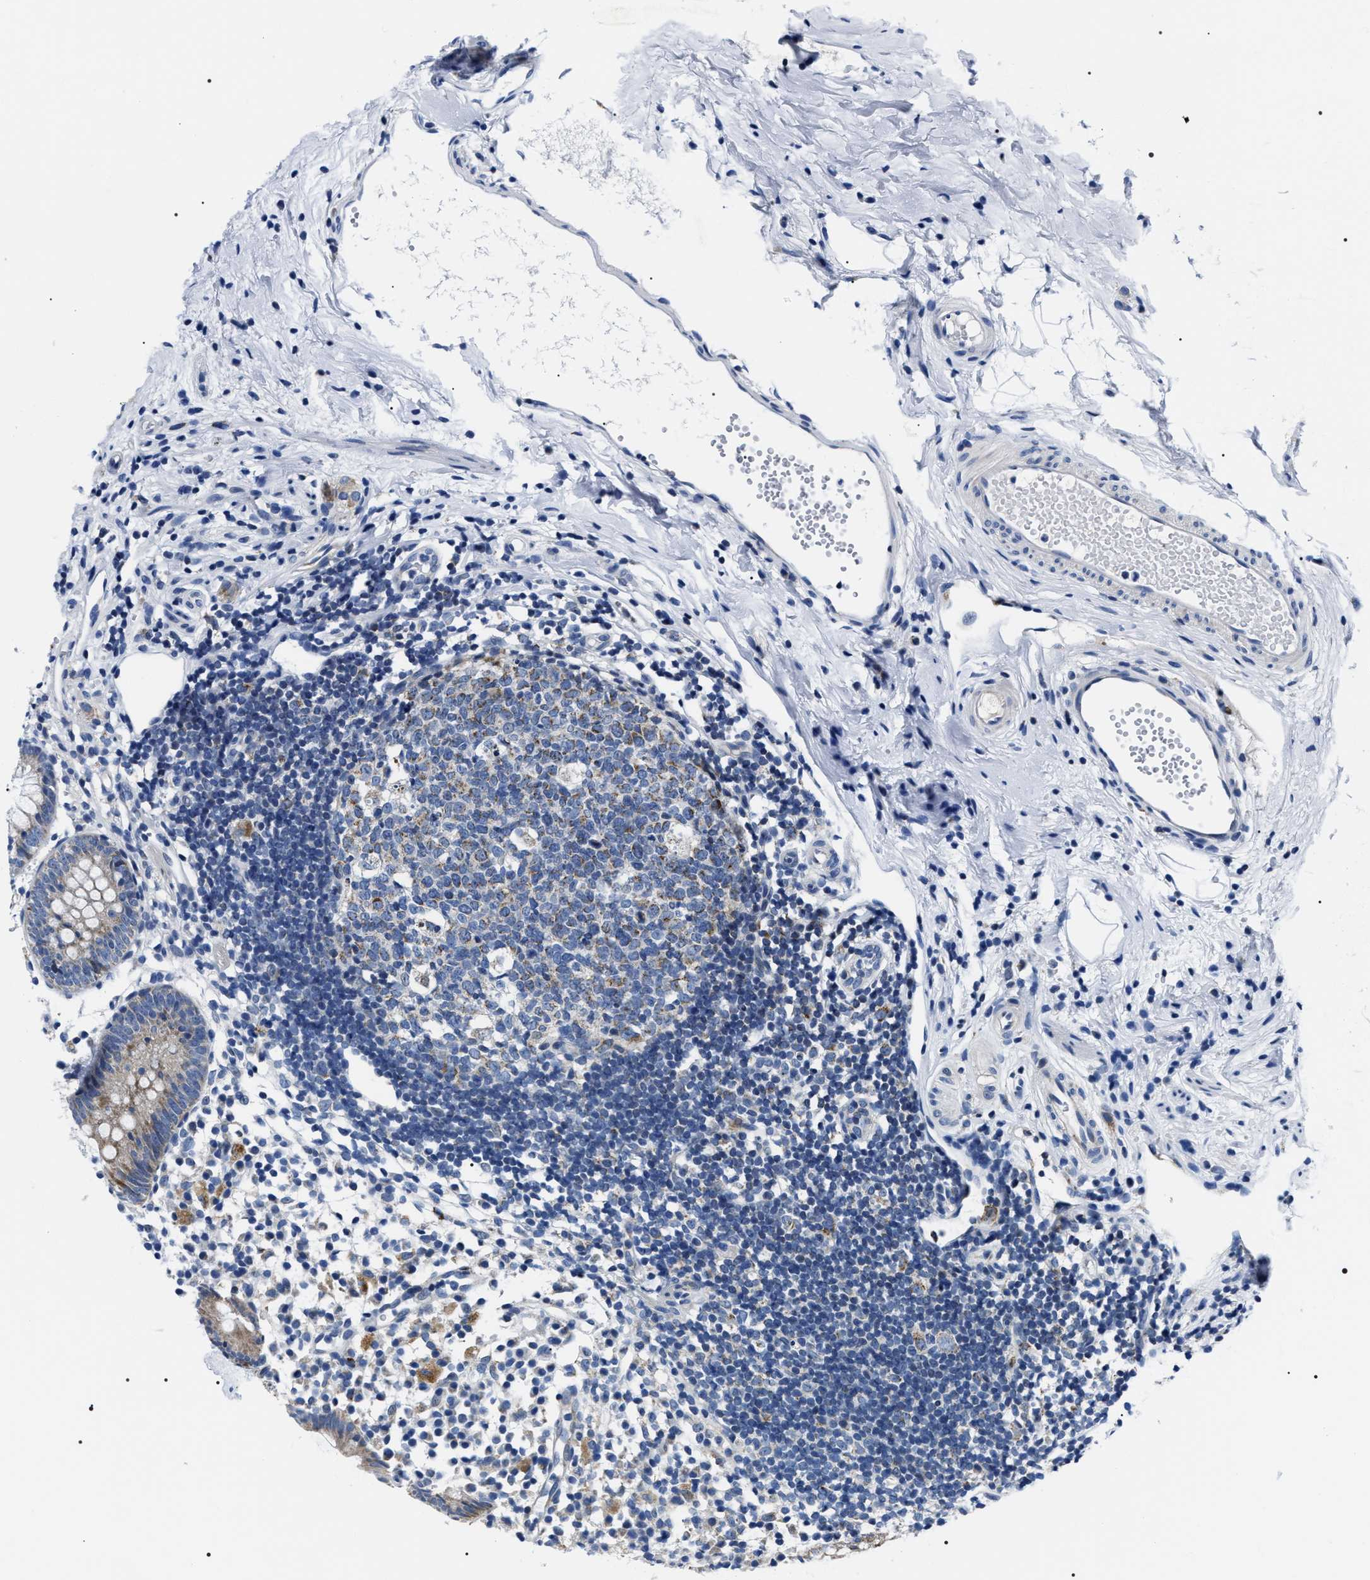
{"staining": {"intensity": "moderate", "quantity": ">75%", "location": "cytoplasmic/membranous"}, "tissue": "appendix", "cell_type": "Glandular cells", "image_type": "normal", "snomed": [{"axis": "morphology", "description": "Normal tissue, NOS"}, {"axis": "topography", "description": "Appendix"}], "caption": "Glandular cells show medium levels of moderate cytoplasmic/membranous positivity in approximately >75% of cells in normal appendix. (DAB (3,3'-diaminobenzidine) IHC with brightfield microscopy, high magnification).", "gene": "NTMT1", "patient": {"sex": "female", "age": 20}}